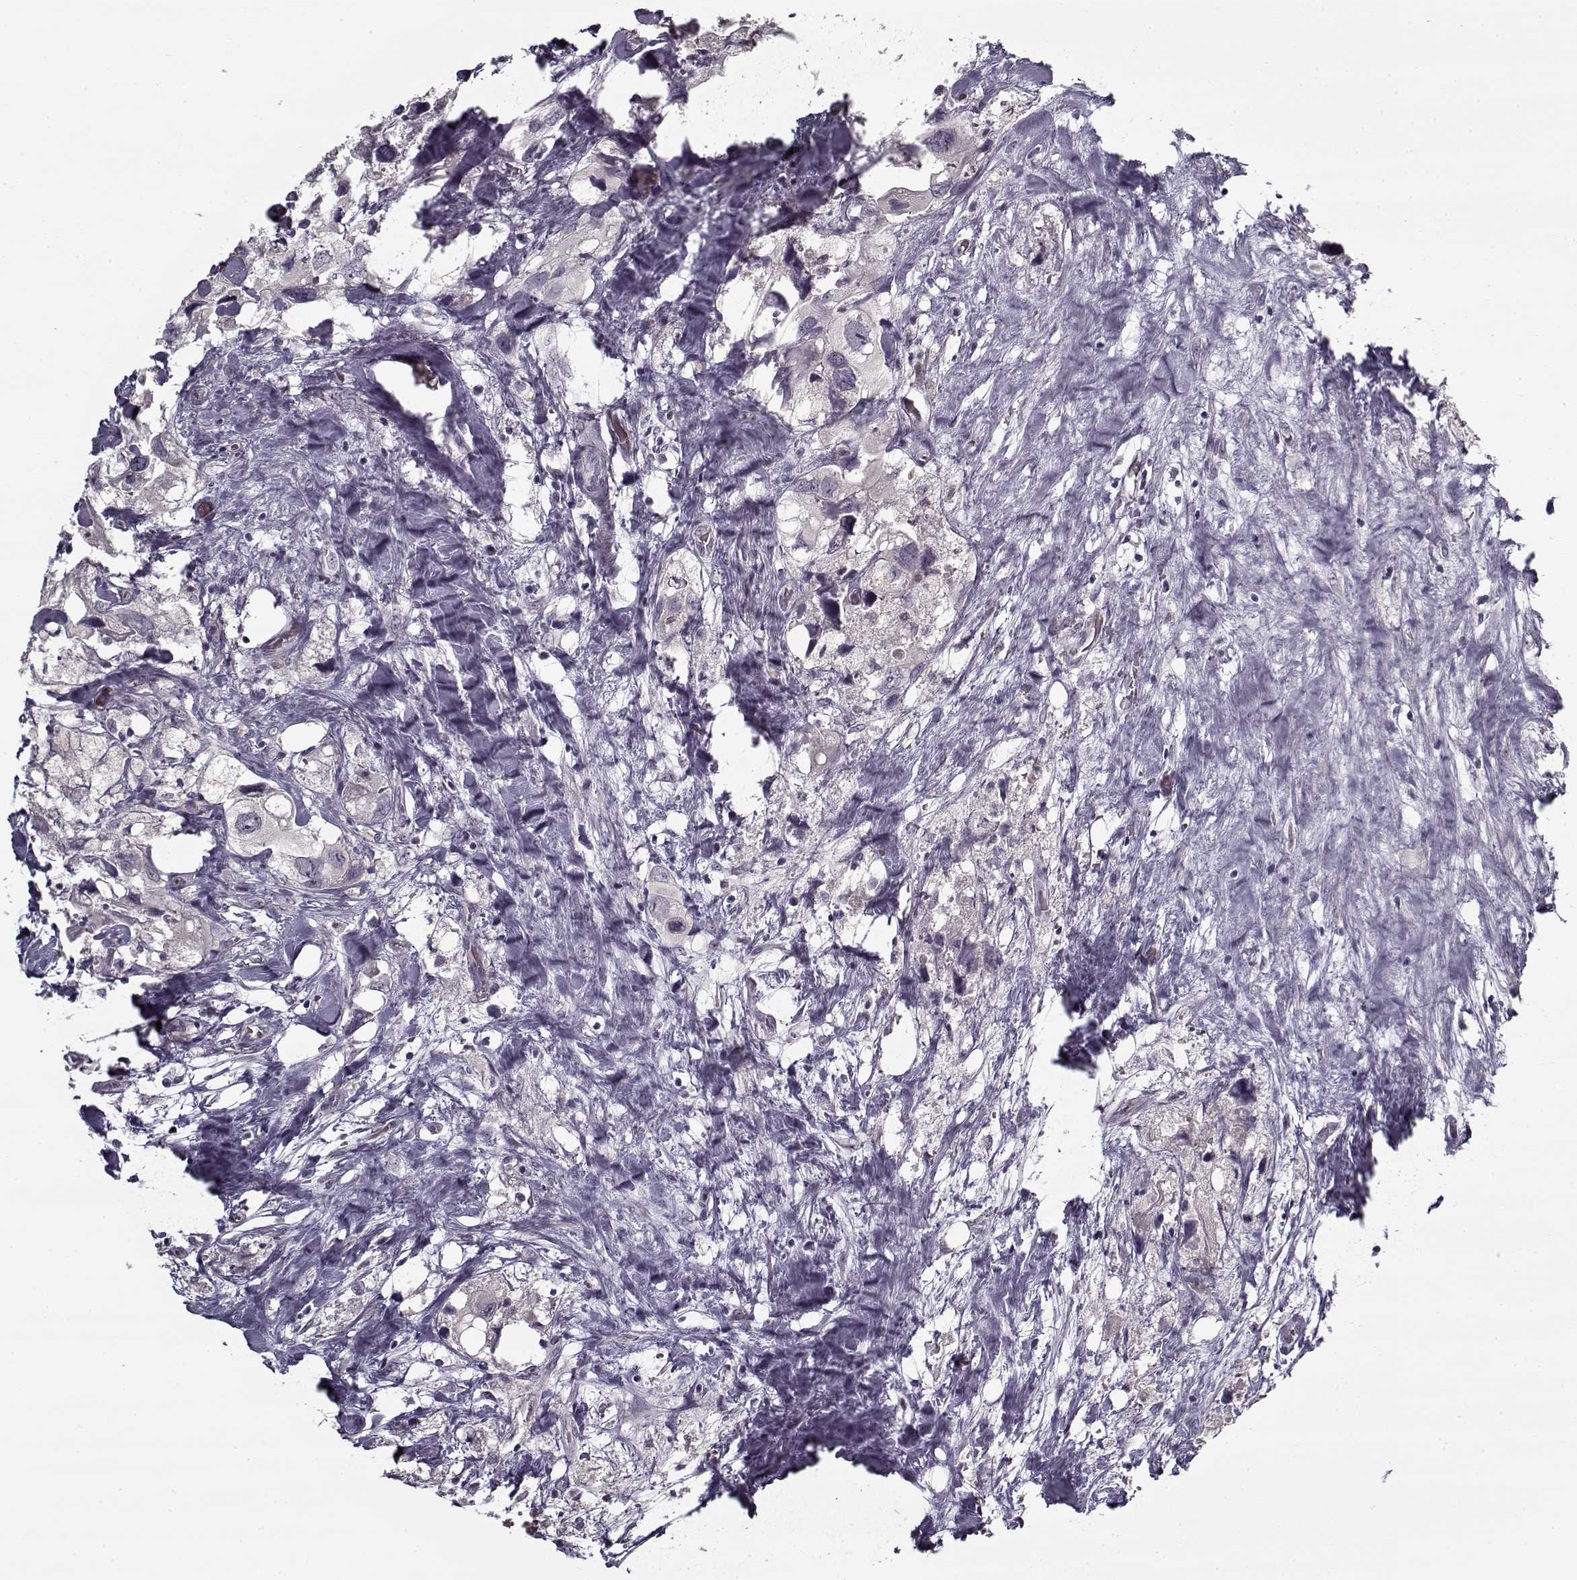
{"staining": {"intensity": "negative", "quantity": "none", "location": "none"}, "tissue": "urothelial cancer", "cell_type": "Tumor cells", "image_type": "cancer", "snomed": [{"axis": "morphology", "description": "Urothelial carcinoma, High grade"}, {"axis": "topography", "description": "Urinary bladder"}], "caption": "The photomicrograph reveals no significant expression in tumor cells of high-grade urothelial carcinoma.", "gene": "LAMA2", "patient": {"sex": "male", "age": 59}}